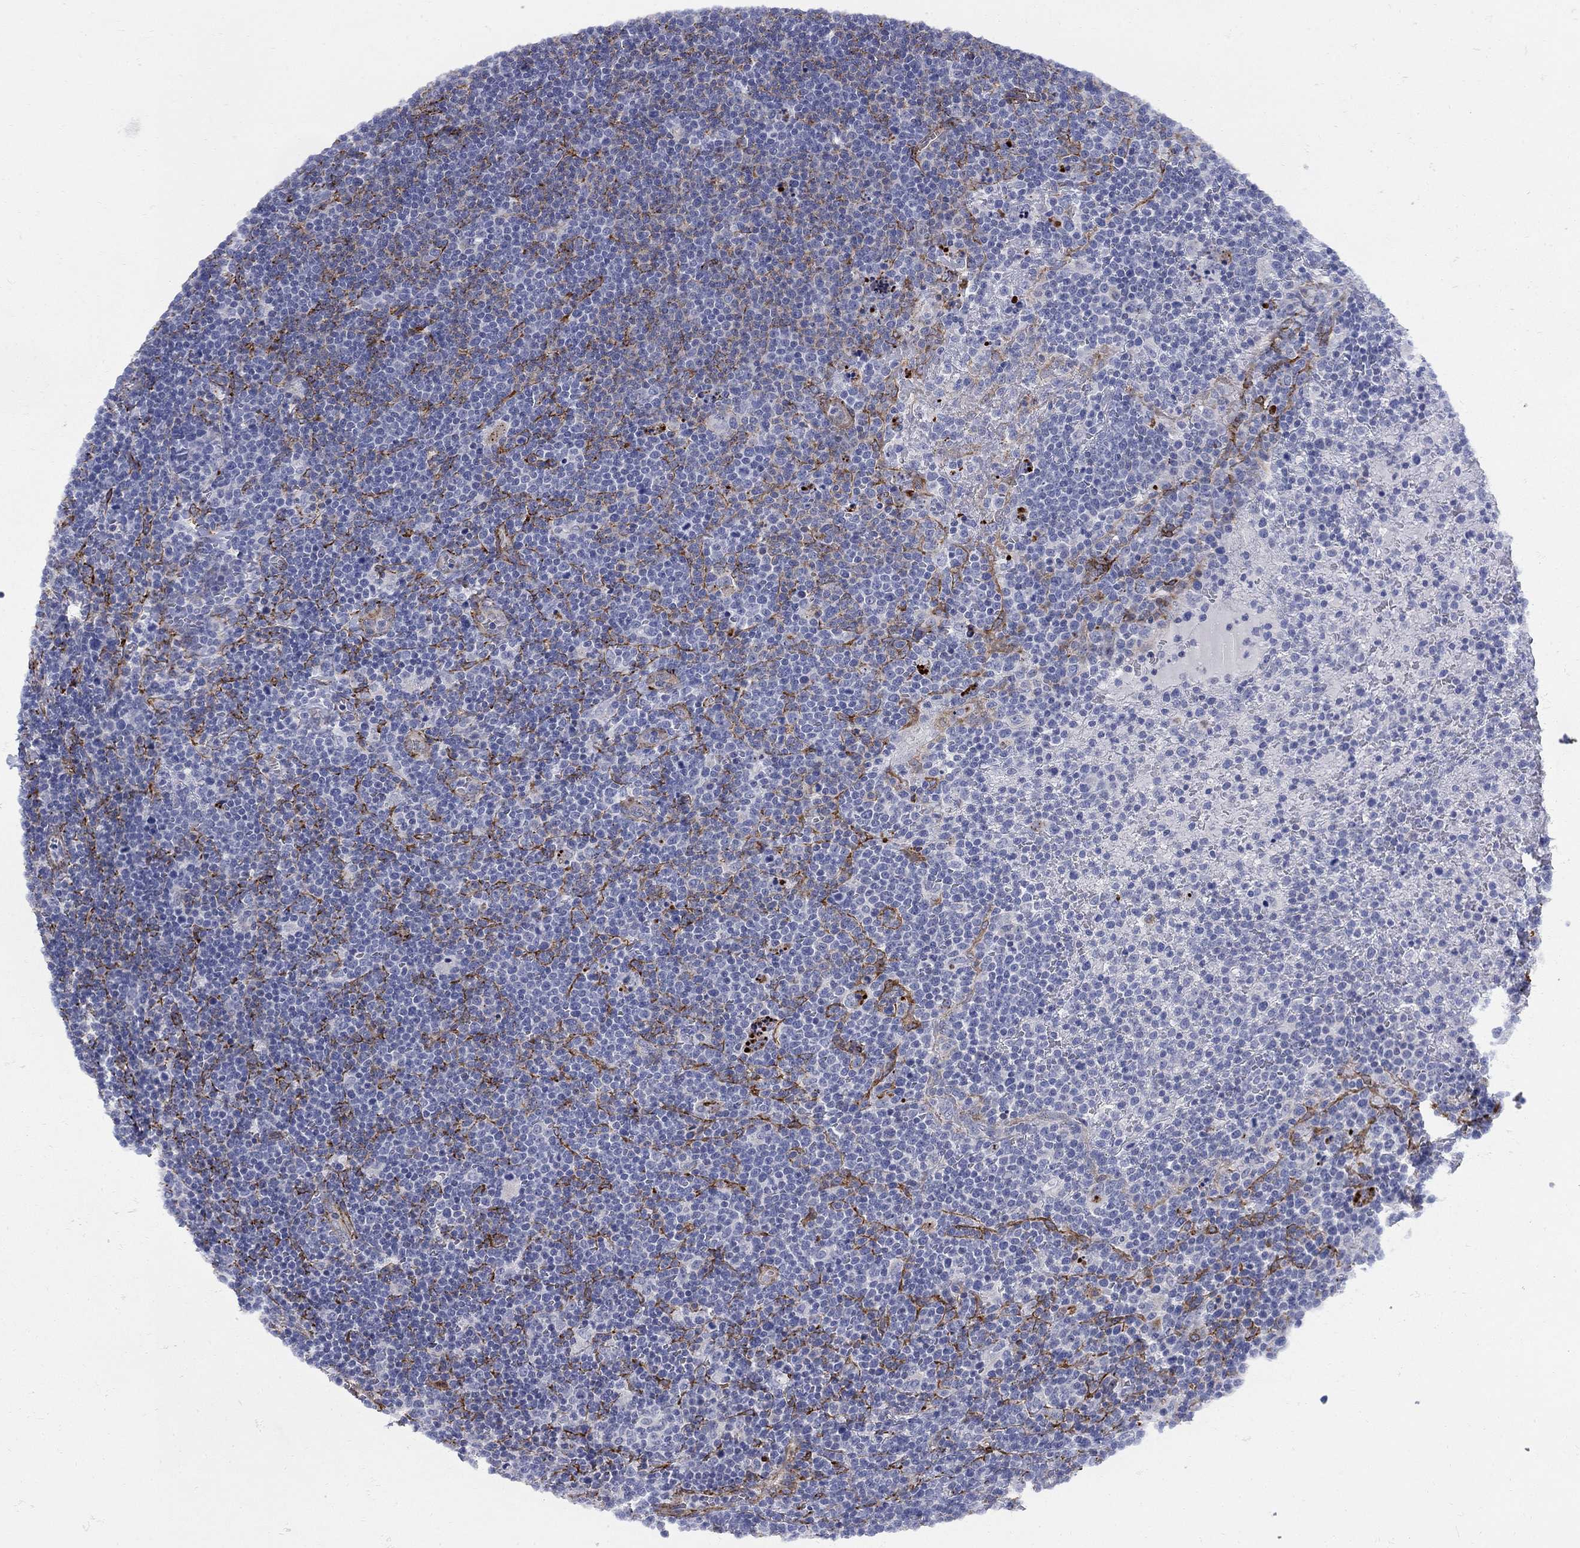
{"staining": {"intensity": "negative", "quantity": "none", "location": "none"}, "tissue": "lymphoma", "cell_type": "Tumor cells", "image_type": "cancer", "snomed": [{"axis": "morphology", "description": "Malignant lymphoma, non-Hodgkin's type, High grade"}, {"axis": "topography", "description": "Lymph node"}], "caption": "The micrograph exhibits no staining of tumor cells in lymphoma.", "gene": "SEPTIN8", "patient": {"sex": "male", "age": 61}}